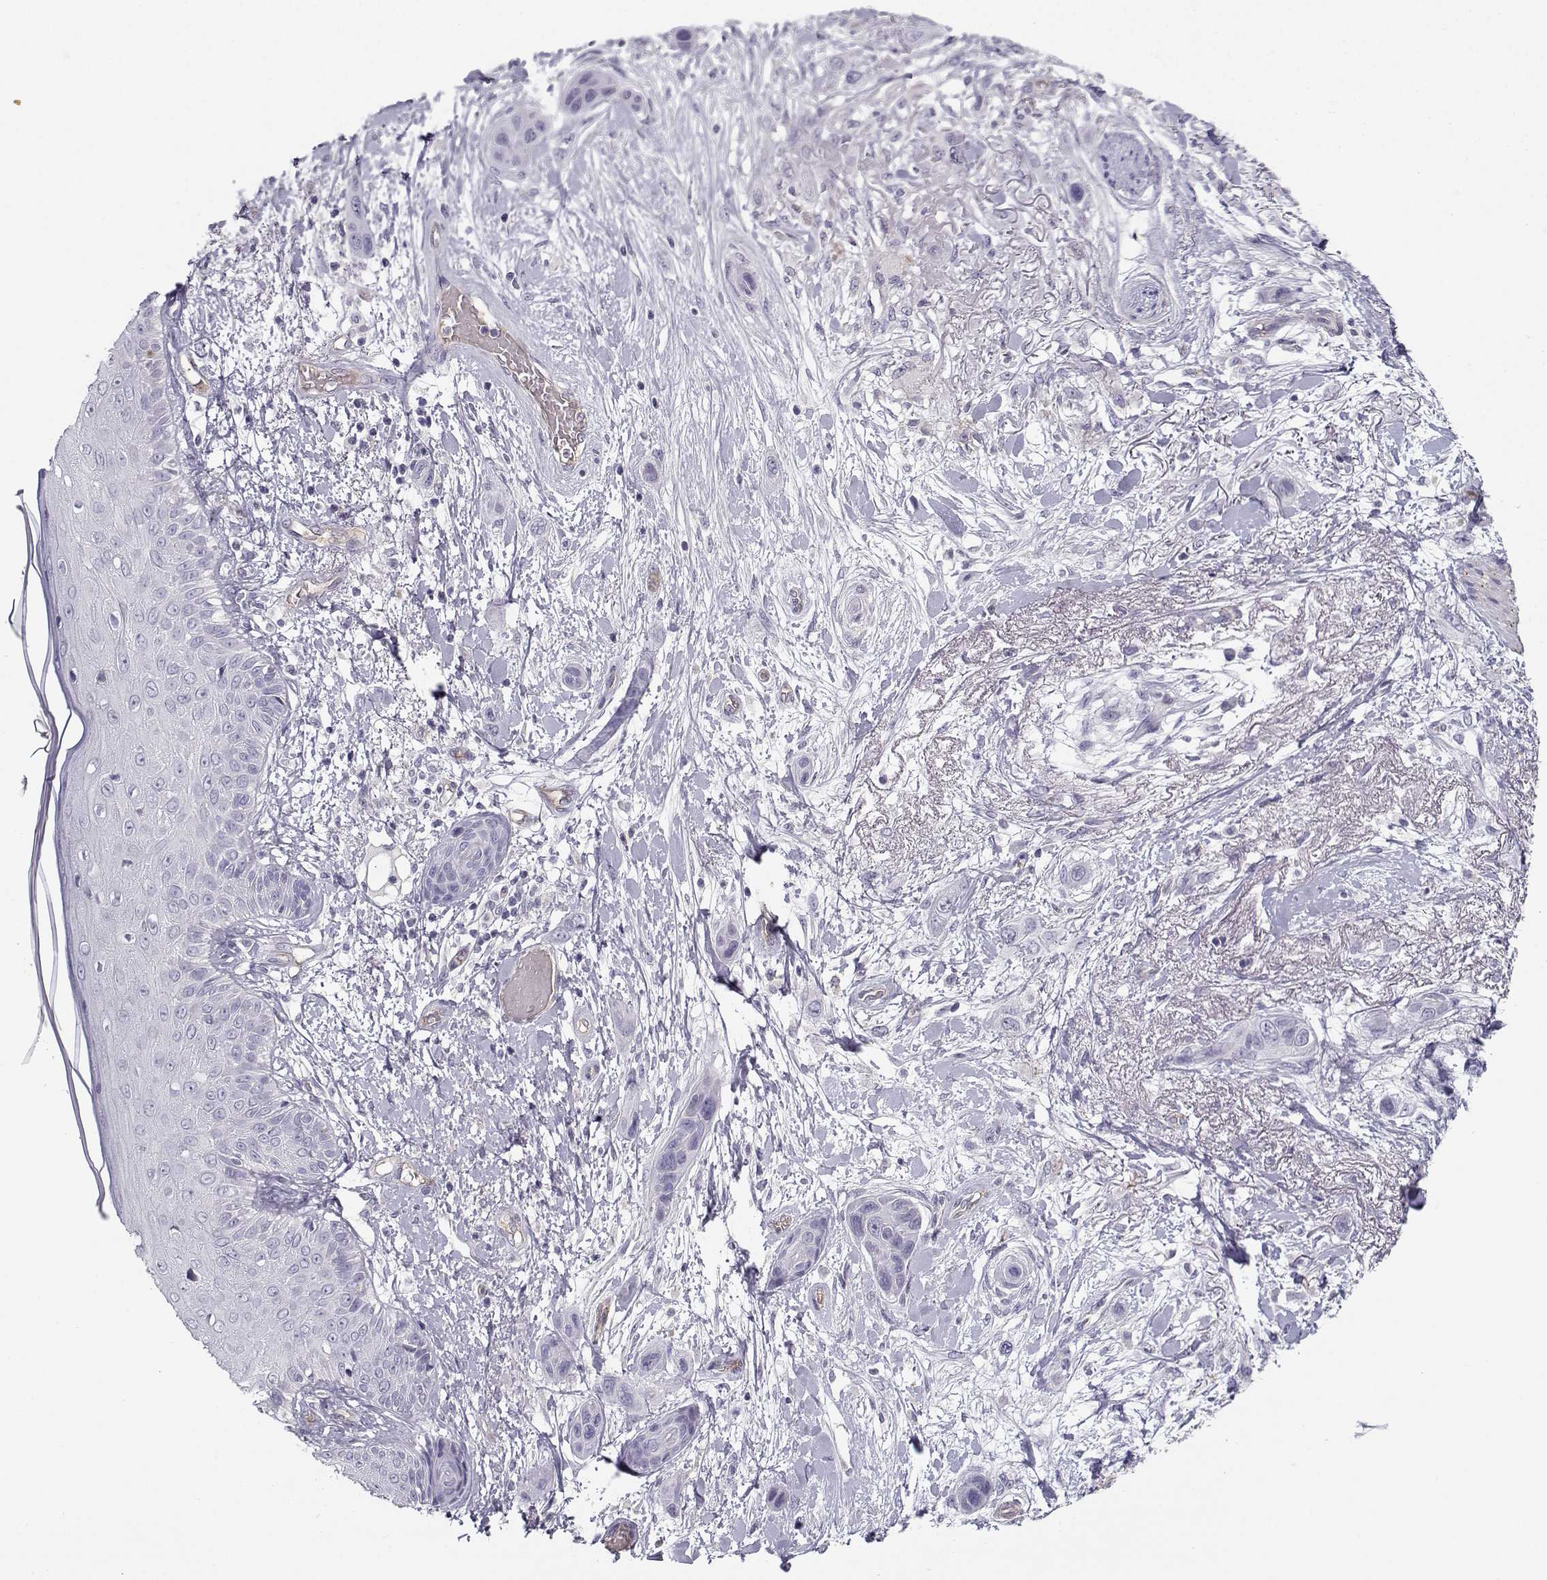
{"staining": {"intensity": "negative", "quantity": "none", "location": "none"}, "tissue": "skin cancer", "cell_type": "Tumor cells", "image_type": "cancer", "snomed": [{"axis": "morphology", "description": "Squamous cell carcinoma, NOS"}, {"axis": "topography", "description": "Skin"}], "caption": "Immunohistochemistry (IHC) of human skin squamous cell carcinoma shows no expression in tumor cells.", "gene": "MYO1A", "patient": {"sex": "male", "age": 79}}